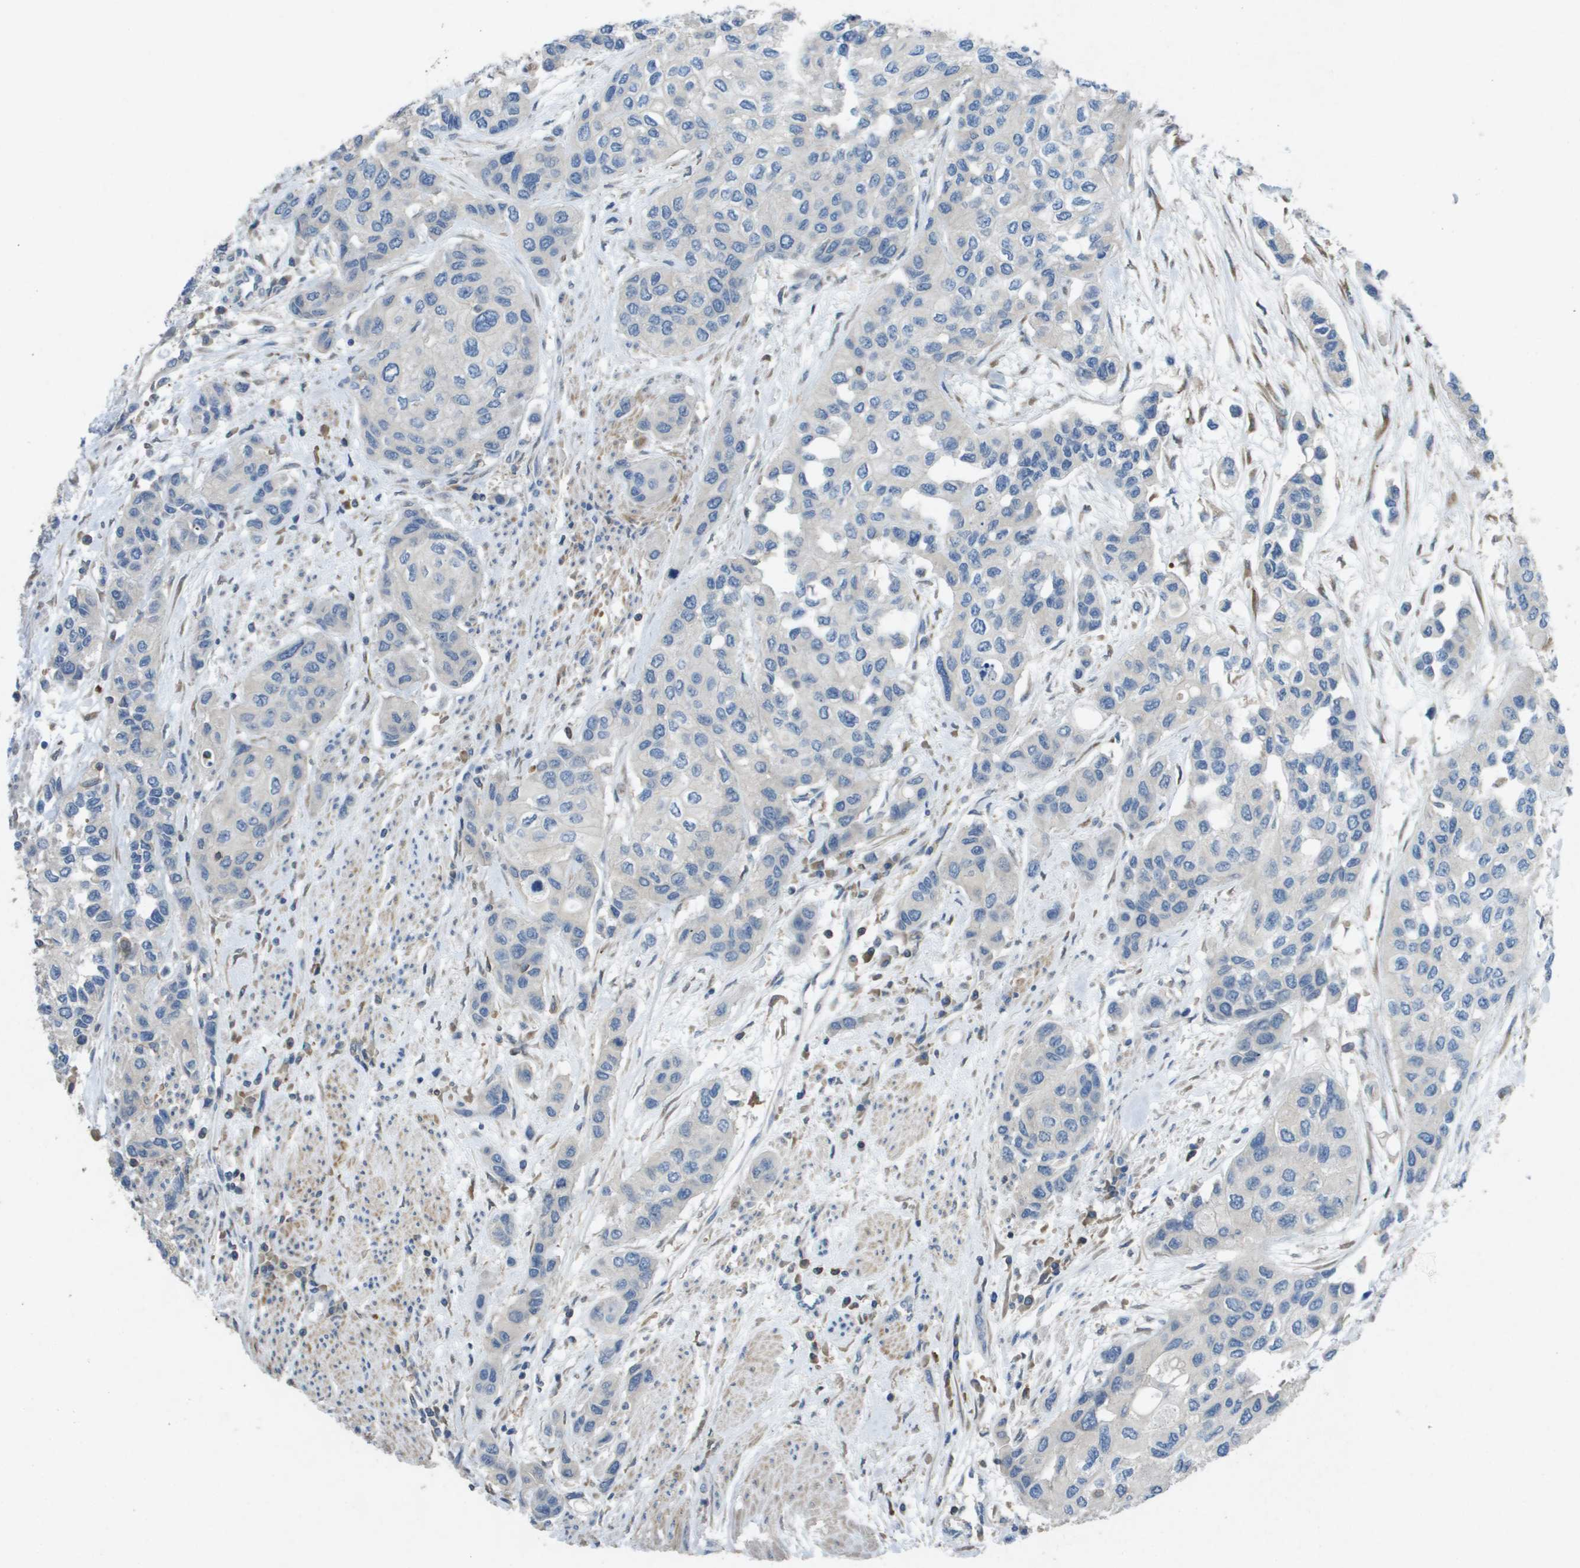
{"staining": {"intensity": "negative", "quantity": "none", "location": "none"}, "tissue": "urothelial cancer", "cell_type": "Tumor cells", "image_type": "cancer", "snomed": [{"axis": "morphology", "description": "Urothelial carcinoma, High grade"}, {"axis": "topography", "description": "Urinary bladder"}], "caption": "An immunohistochemistry (IHC) image of urothelial cancer is shown. There is no staining in tumor cells of urothelial cancer.", "gene": "CLCA4", "patient": {"sex": "female", "age": 56}}